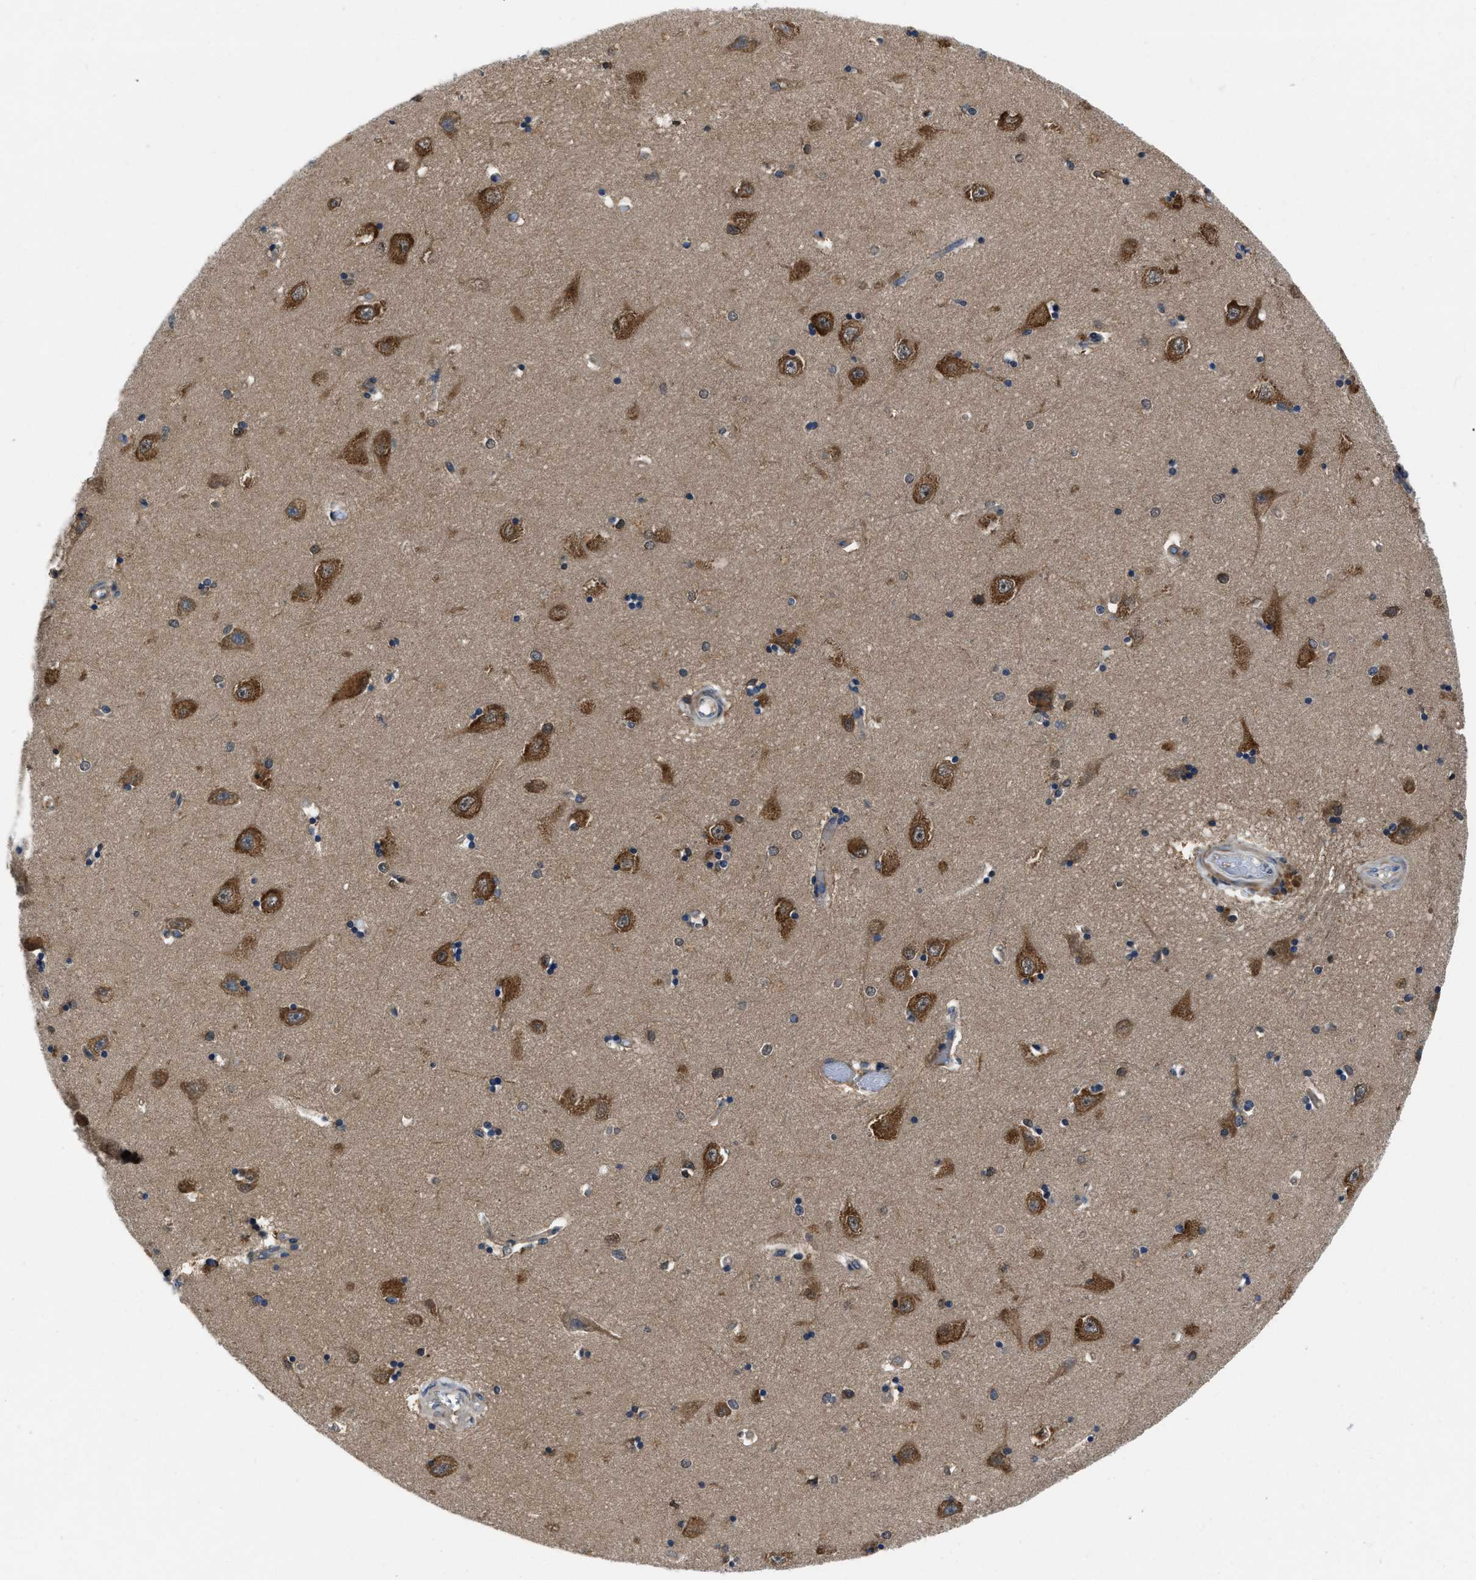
{"staining": {"intensity": "moderate", "quantity": "<25%", "location": "cytoplasmic/membranous,nuclear"}, "tissue": "hippocampus", "cell_type": "Glial cells", "image_type": "normal", "snomed": [{"axis": "morphology", "description": "Normal tissue, NOS"}, {"axis": "topography", "description": "Hippocampus"}], "caption": "The image displays staining of benign hippocampus, revealing moderate cytoplasmic/membranous,nuclear protein positivity (brown color) within glial cells.", "gene": "YARS1", "patient": {"sex": "male", "age": 45}}